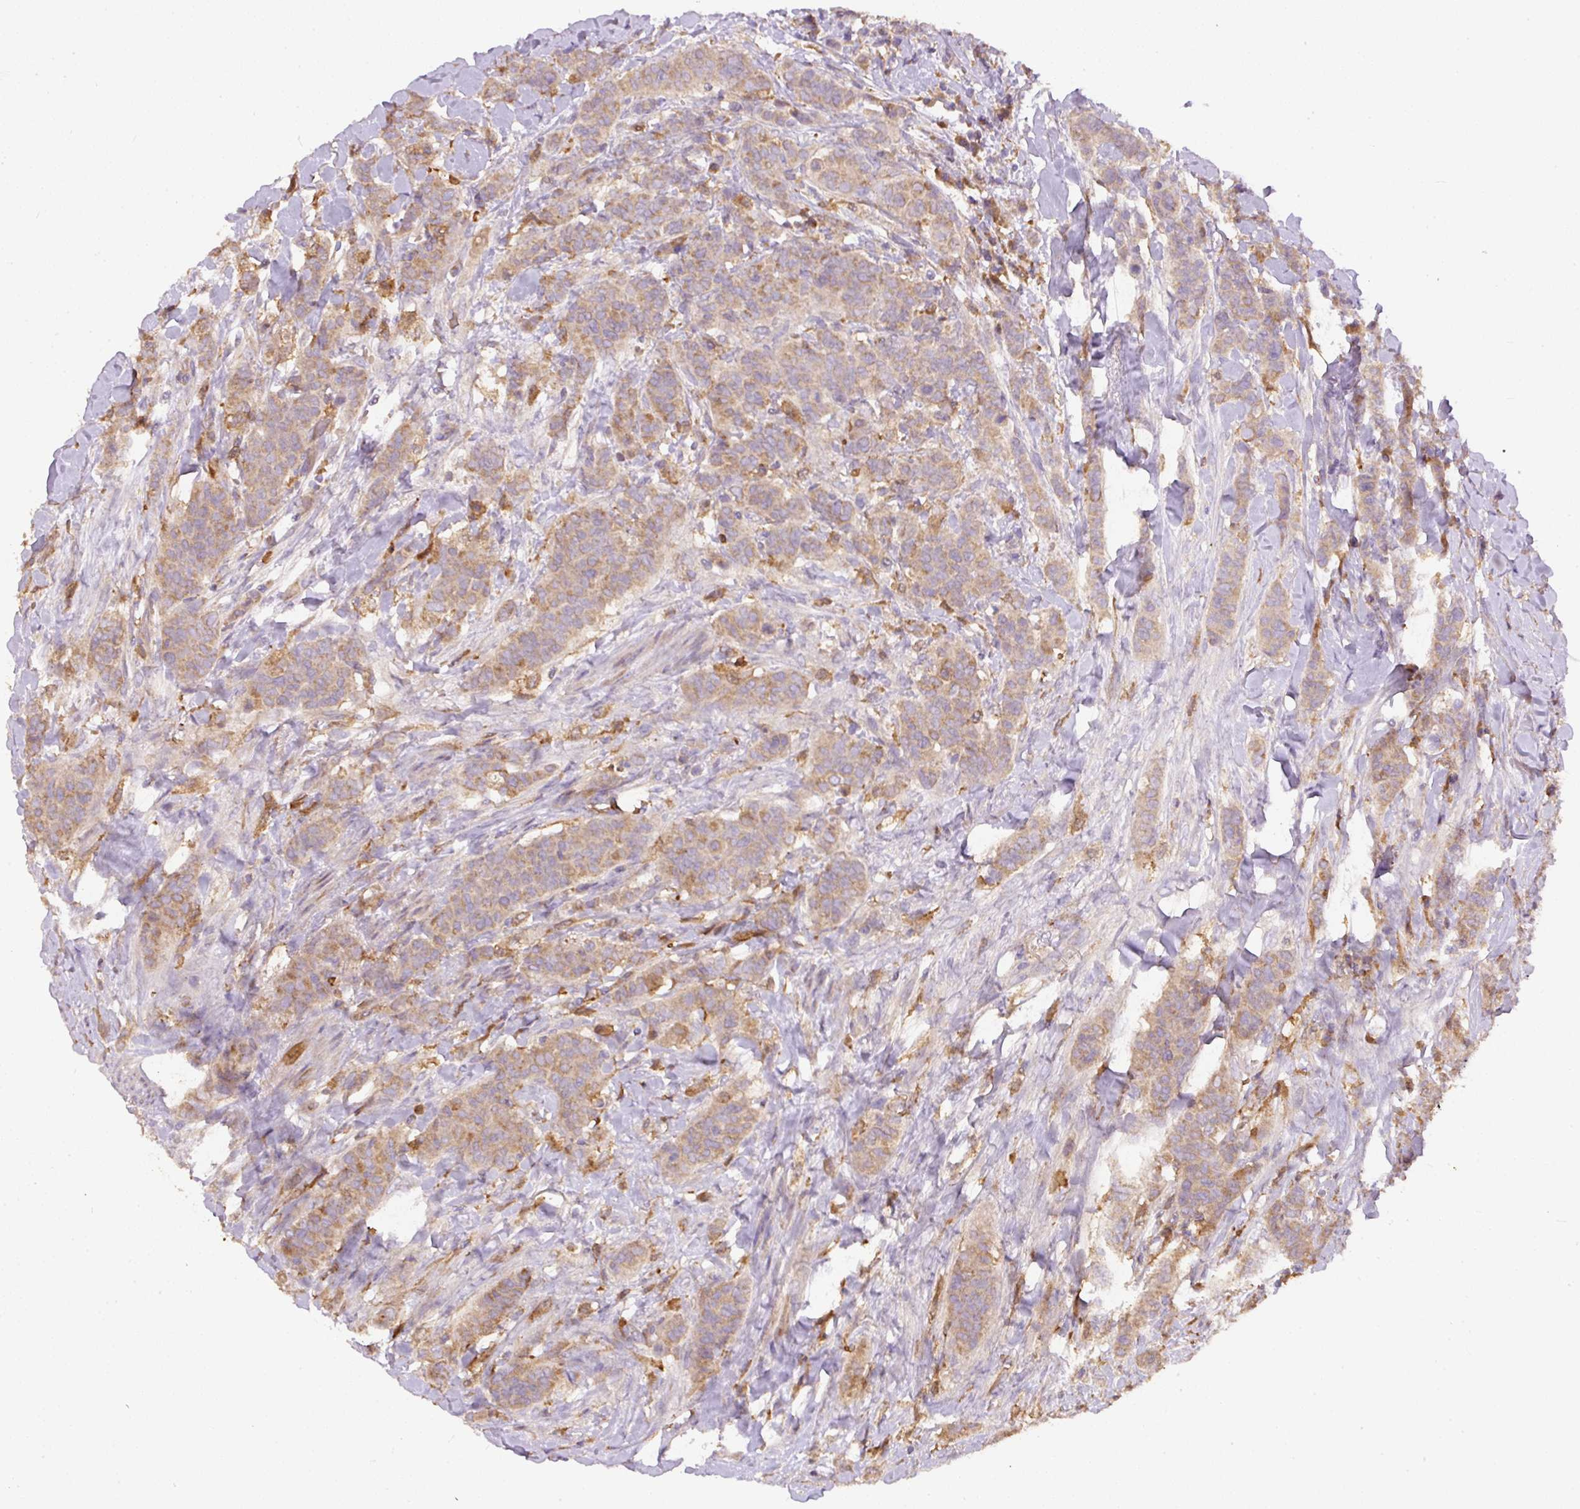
{"staining": {"intensity": "moderate", "quantity": ">75%", "location": "cytoplasmic/membranous"}, "tissue": "breast cancer", "cell_type": "Tumor cells", "image_type": "cancer", "snomed": [{"axis": "morphology", "description": "Duct carcinoma"}, {"axis": "topography", "description": "Breast"}], "caption": "Immunohistochemical staining of human breast cancer (invasive ductal carcinoma) reveals medium levels of moderate cytoplasmic/membranous protein positivity in approximately >75% of tumor cells.", "gene": "DAPK1", "patient": {"sex": "female", "age": 40}}